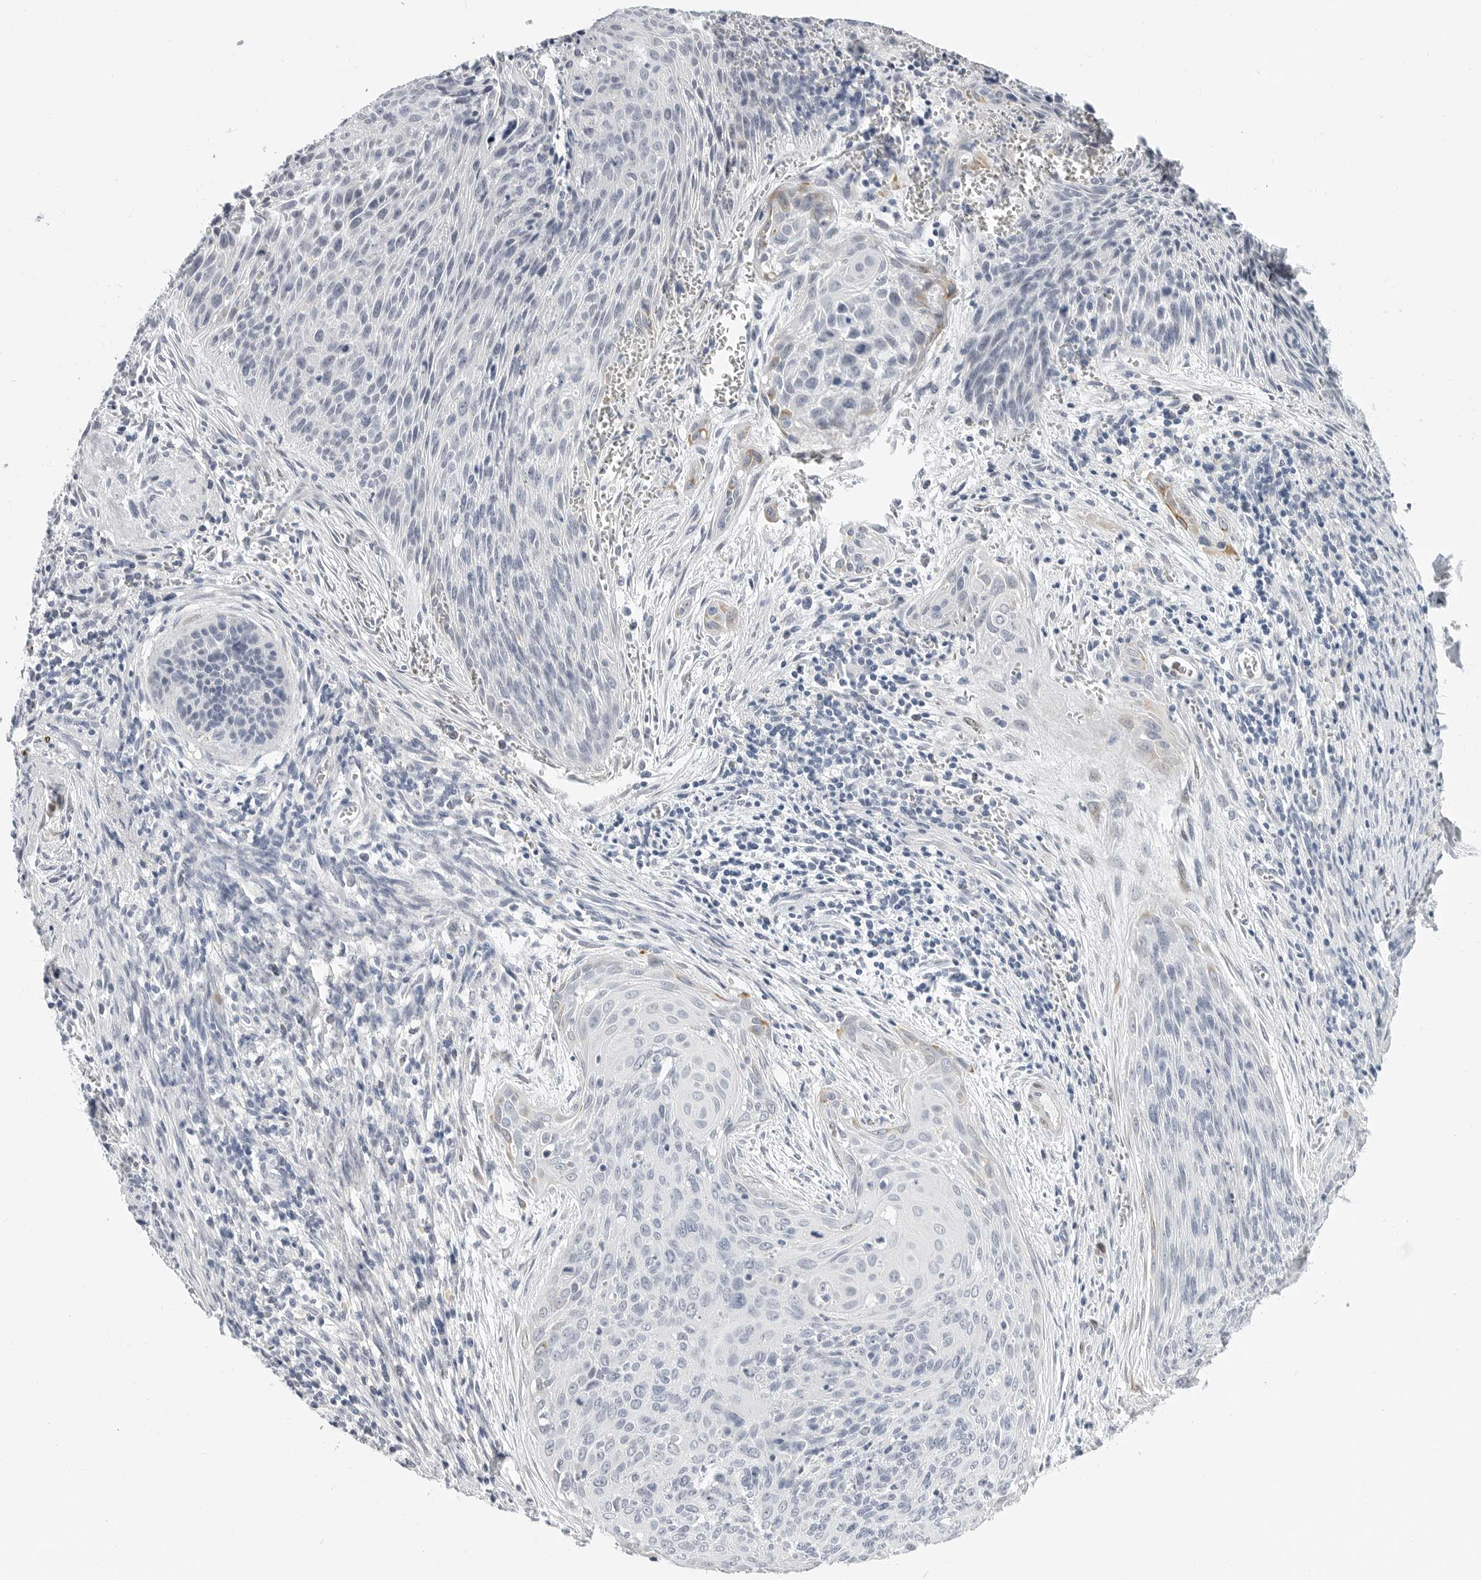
{"staining": {"intensity": "negative", "quantity": "none", "location": "none"}, "tissue": "cervical cancer", "cell_type": "Tumor cells", "image_type": "cancer", "snomed": [{"axis": "morphology", "description": "Squamous cell carcinoma, NOS"}, {"axis": "topography", "description": "Cervix"}], "caption": "Tumor cells are negative for protein expression in human cervical cancer (squamous cell carcinoma).", "gene": "PLN", "patient": {"sex": "female", "age": 55}}